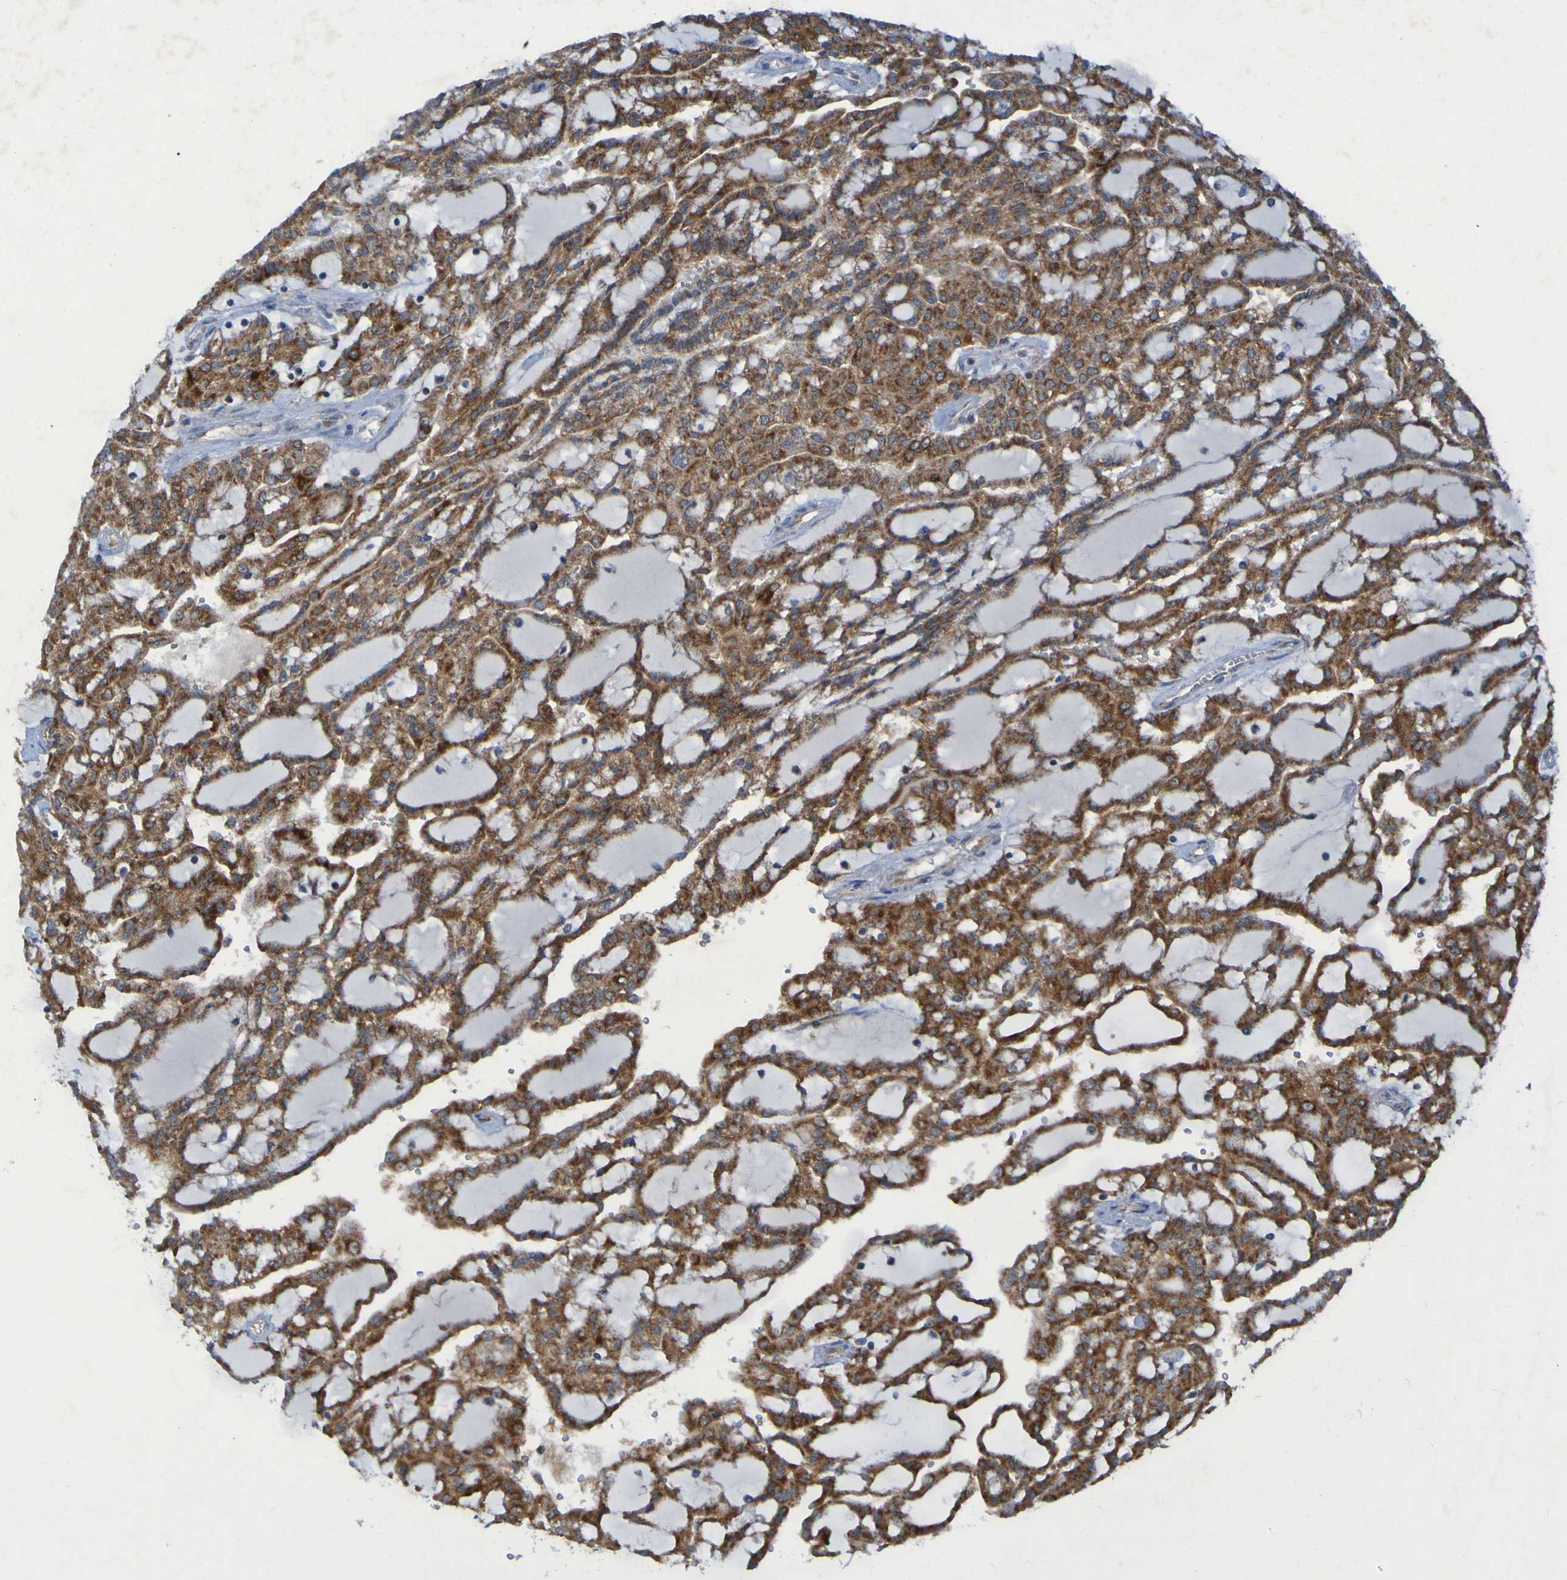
{"staining": {"intensity": "moderate", "quantity": ">75%", "location": "cytoplasmic/membranous"}, "tissue": "renal cancer", "cell_type": "Tumor cells", "image_type": "cancer", "snomed": [{"axis": "morphology", "description": "Adenocarcinoma, NOS"}, {"axis": "topography", "description": "Kidney"}], "caption": "Renal cancer (adenocarcinoma) tissue demonstrates moderate cytoplasmic/membranous expression in about >75% of tumor cells, visualized by immunohistochemistry.", "gene": "CCDC51", "patient": {"sex": "male", "age": 63}}